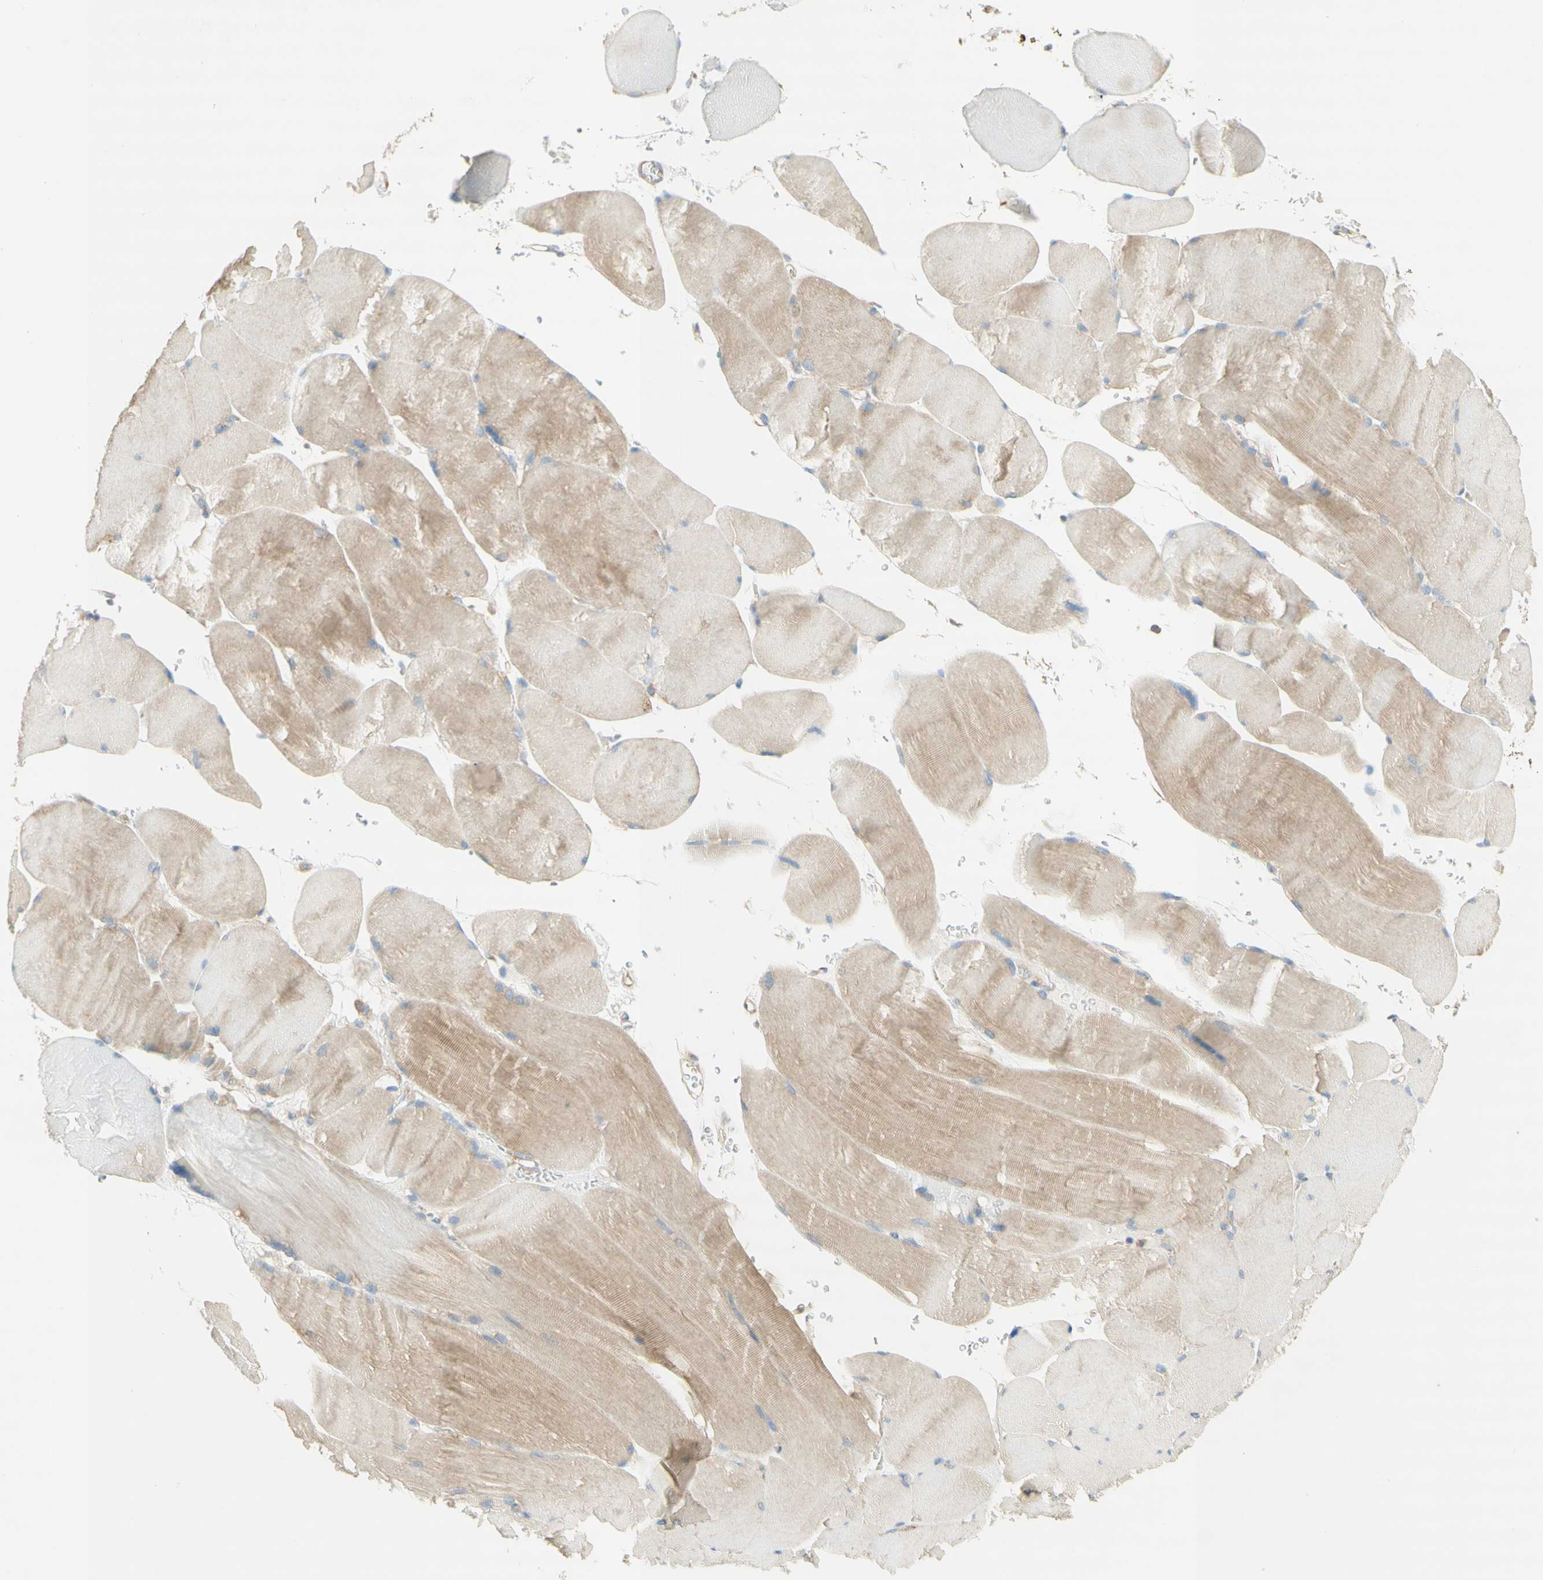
{"staining": {"intensity": "negative", "quantity": "none", "location": "none"}, "tissue": "skeletal muscle", "cell_type": "Myocytes", "image_type": "normal", "snomed": [{"axis": "morphology", "description": "Normal tissue, NOS"}, {"axis": "topography", "description": "Skin"}, {"axis": "topography", "description": "Skeletal muscle"}], "caption": "This histopathology image is of benign skeletal muscle stained with immunohistochemistry to label a protein in brown with the nuclei are counter-stained blue. There is no positivity in myocytes. (Brightfield microscopy of DAB immunohistochemistry (IHC) at high magnification).", "gene": "DYNC1H1", "patient": {"sex": "male", "age": 83}}